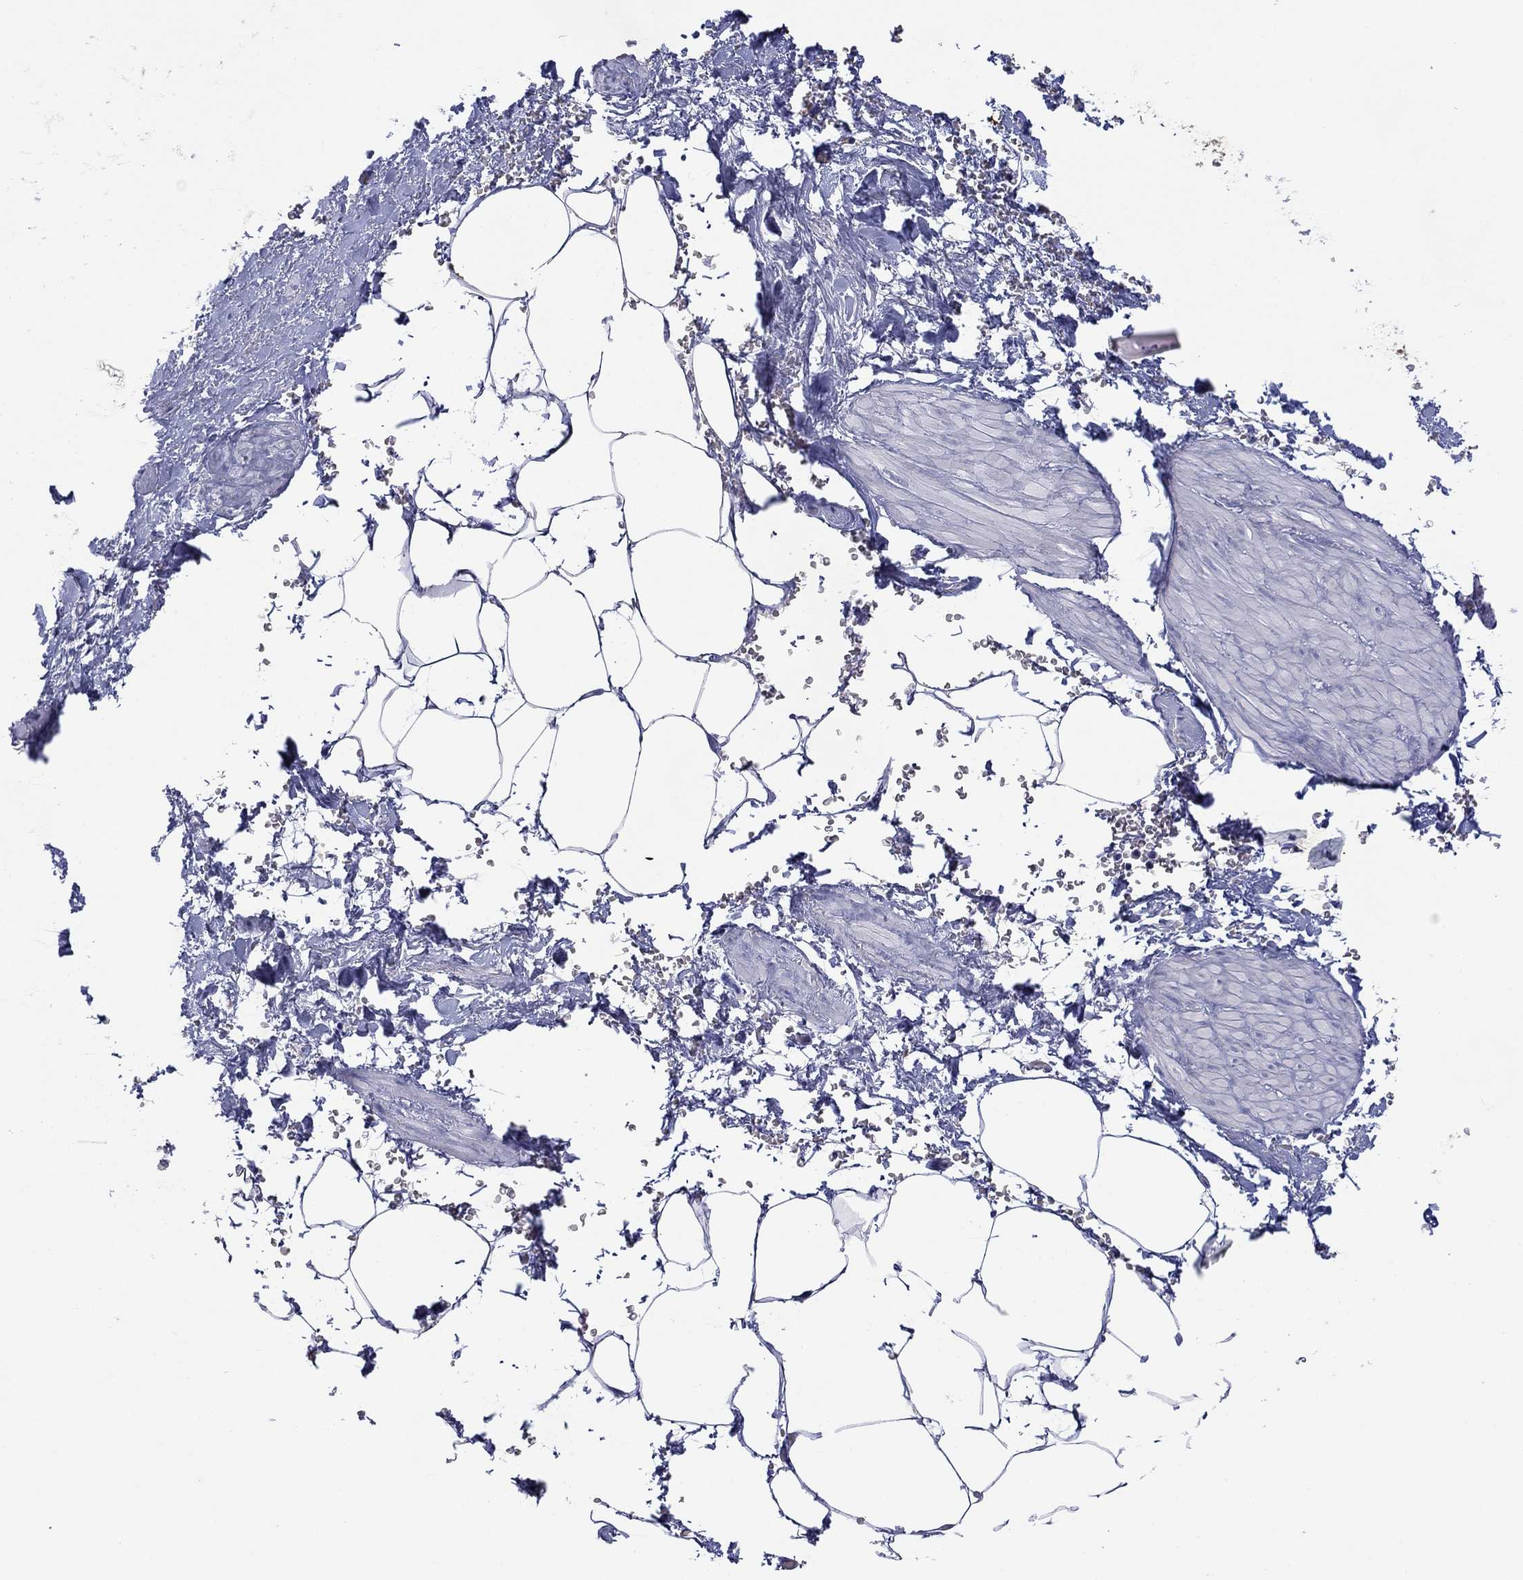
{"staining": {"intensity": "negative", "quantity": "none", "location": "none"}, "tissue": "adipose tissue", "cell_type": "Adipocytes", "image_type": "normal", "snomed": [{"axis": "morphology", "description": "Normal tissue, NOS"}, {"axis": "topography", "description": "Soft tissue"}, {"axis": "topography", "description": "Adipose tissue"}, {"axis": "topography", "description": "Vascular tissue"}, {"axis": "topography", "description": "Peripheral nerve tissue"}], "caption": "The IHC photomicrograph has no significant staining in adipocytes of adipose tissue.", "gene": "PLCL2", "patient": {"sex": "male", "age": 68}}